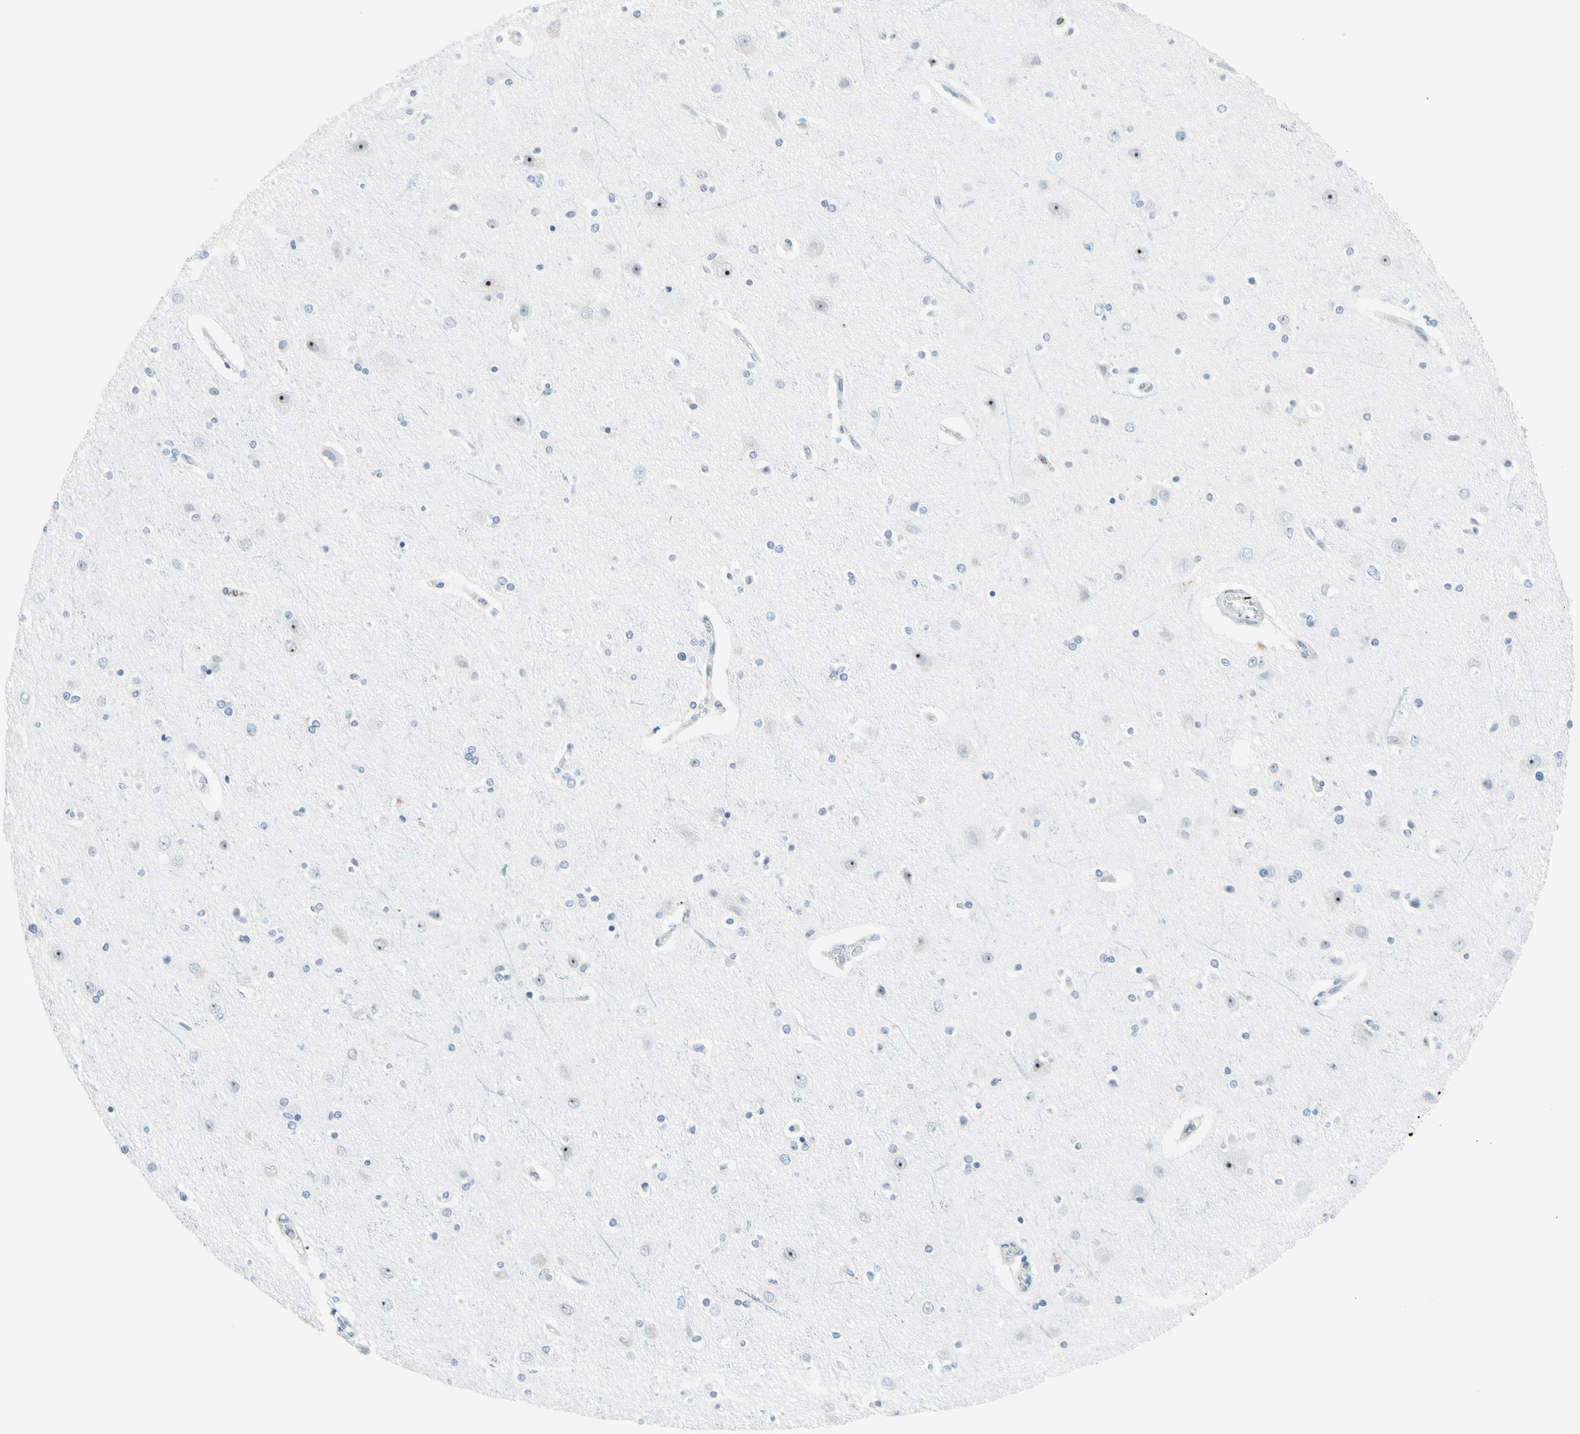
{"staining": {"intensity": "negative", "quantity": "none", "location": "none"}, "tissue": "cerebral cortex", "cell_type": "Endothelial cells", "image_type": "normal", "snomed": [{"axis": "morphology", "description": "Normal tissue, NOS"}, {"axis": "topography", "description": "Cerebral cortex"}], "caption": "An immunohistochemistry (IHC) histopathology image of unremarkable cerebral cortex is shown. There is no staining in endothelial cells of cerebral cortex. Brightfield microscopy of IHC stained with DAB (3,3'-diaminobenzidine) (brown) and hematoxylin (blue), captured at high magnification.", "gene": "CYSLTR1", "patient": {"sex": "female", "age": 54}}